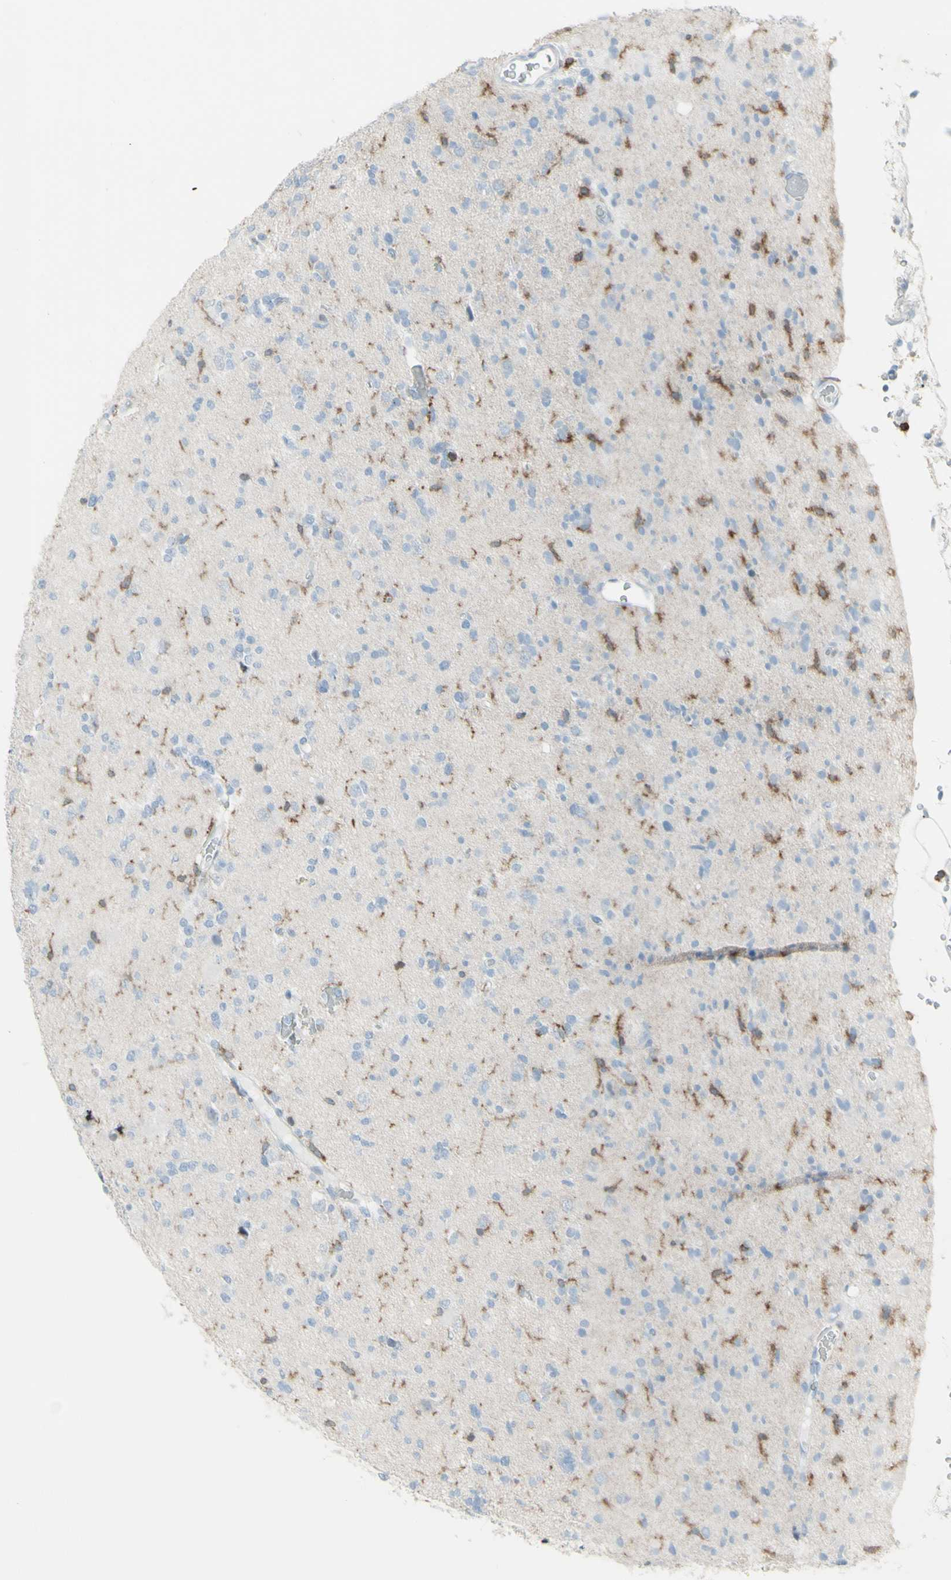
{"staining": {"intensity": "weak", "quantity": "<25%", "location": "cytoplasmic/membranous"}, "tissue": "glioma", "cell_type": "Tumor cells", "image_type": "cancer", "snomed": [{"axis": "morphology", "description": "Glioma, malignant, Low grade"}, {"axis": "topography", "description": "Brain"}], "caption": "DAB (3,3'-diaminobenzidine) immunohistochemical staining of human malignant low-grade glioma shows no significant staining in tumor cells.", "gene": "NRG1", "patient": {"sex": "female", "age": 22}}